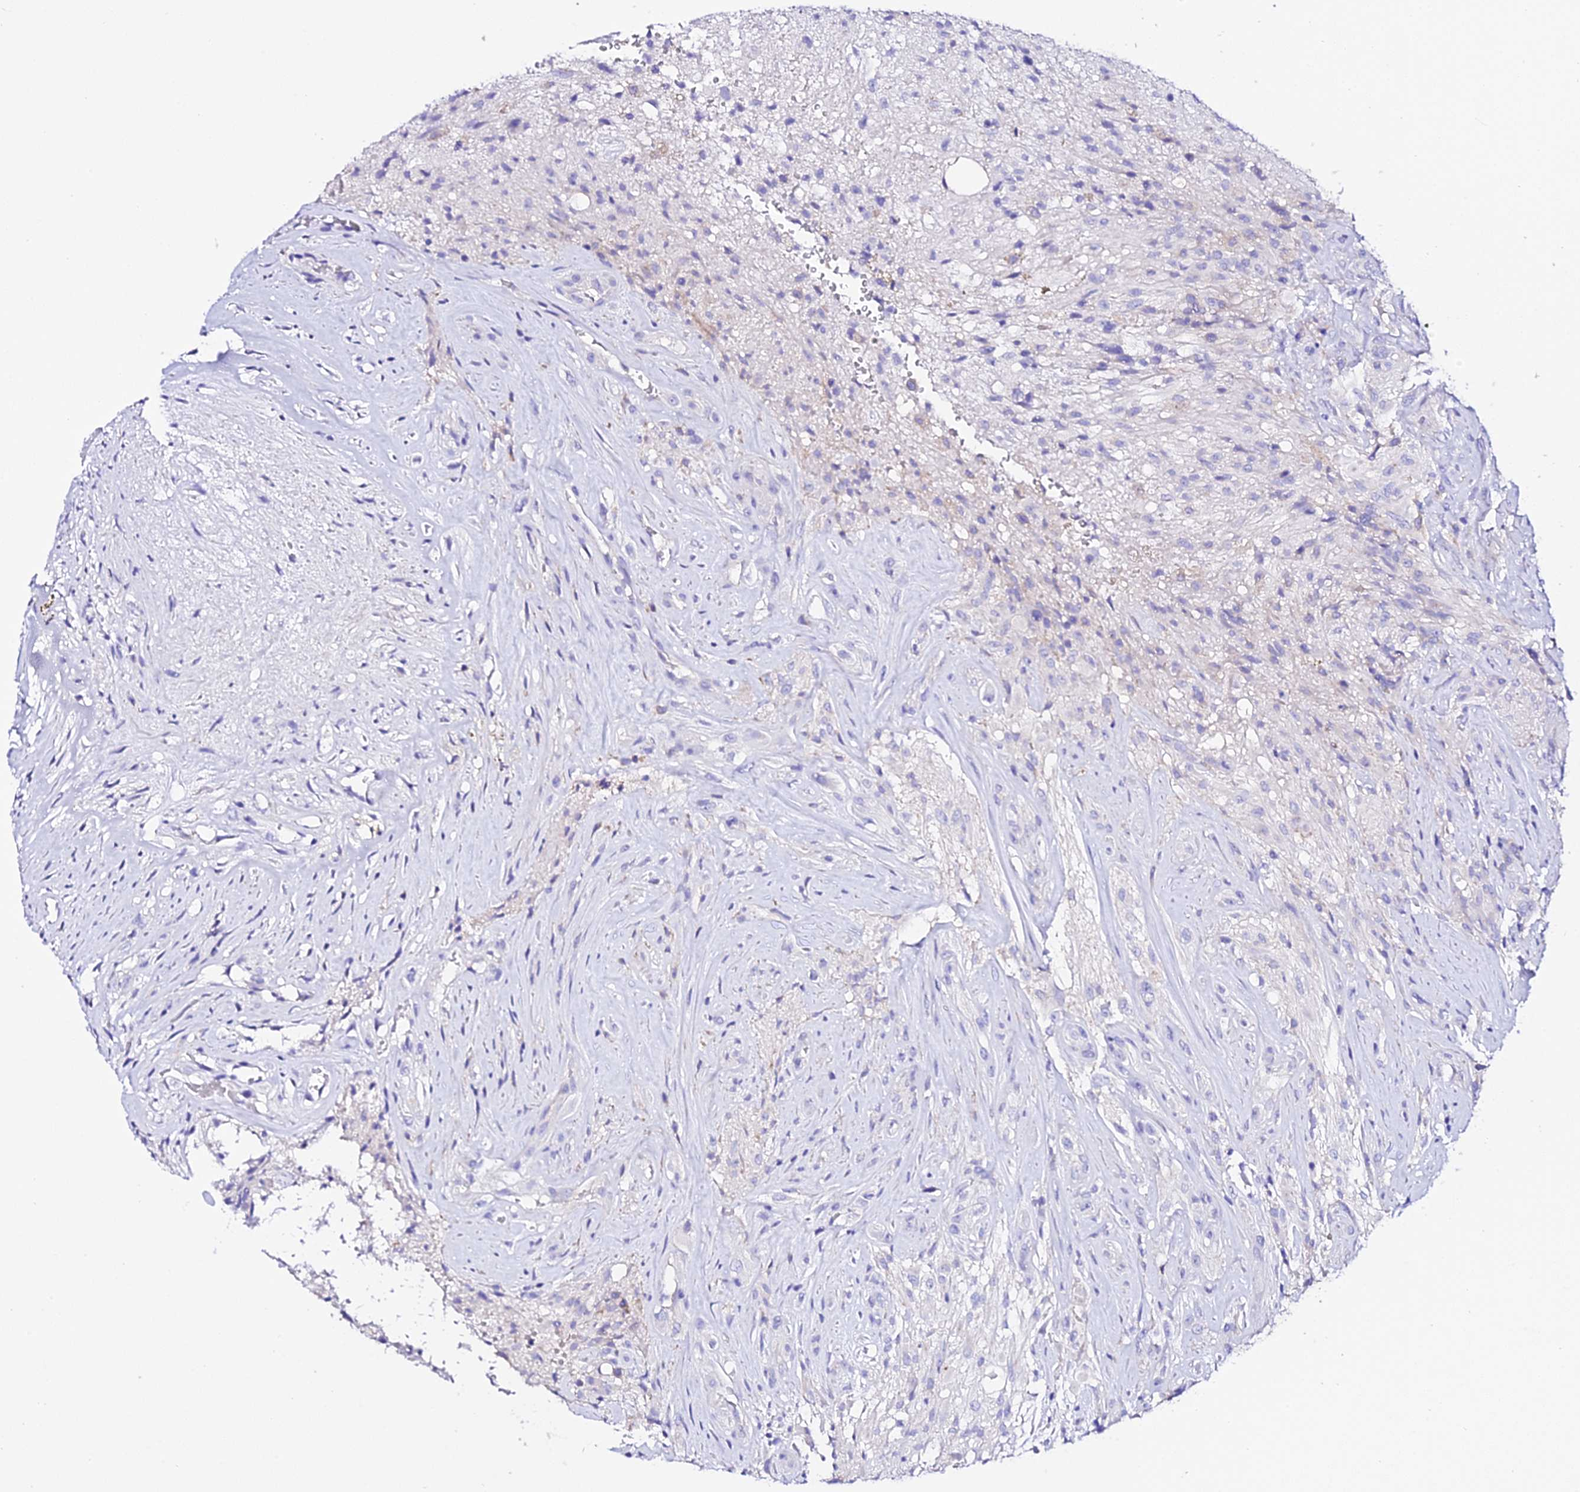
{"staining": {"intensity": "negative", "quantity": "none", "location": "none"}, "tissue": "glioma", "cell_type": "Tumor cells", "image_type": "cancer", "snomed": [{"axis": "morphology", "description": "Glioma, malignant, High grade"}, {"axis": "topography", "description": "Brain"}], "caption": "Tumor cells are negative for protein expression in human glioma.", "gene": "TMEM117", "patient": {"sex": "male", "age": 56}}